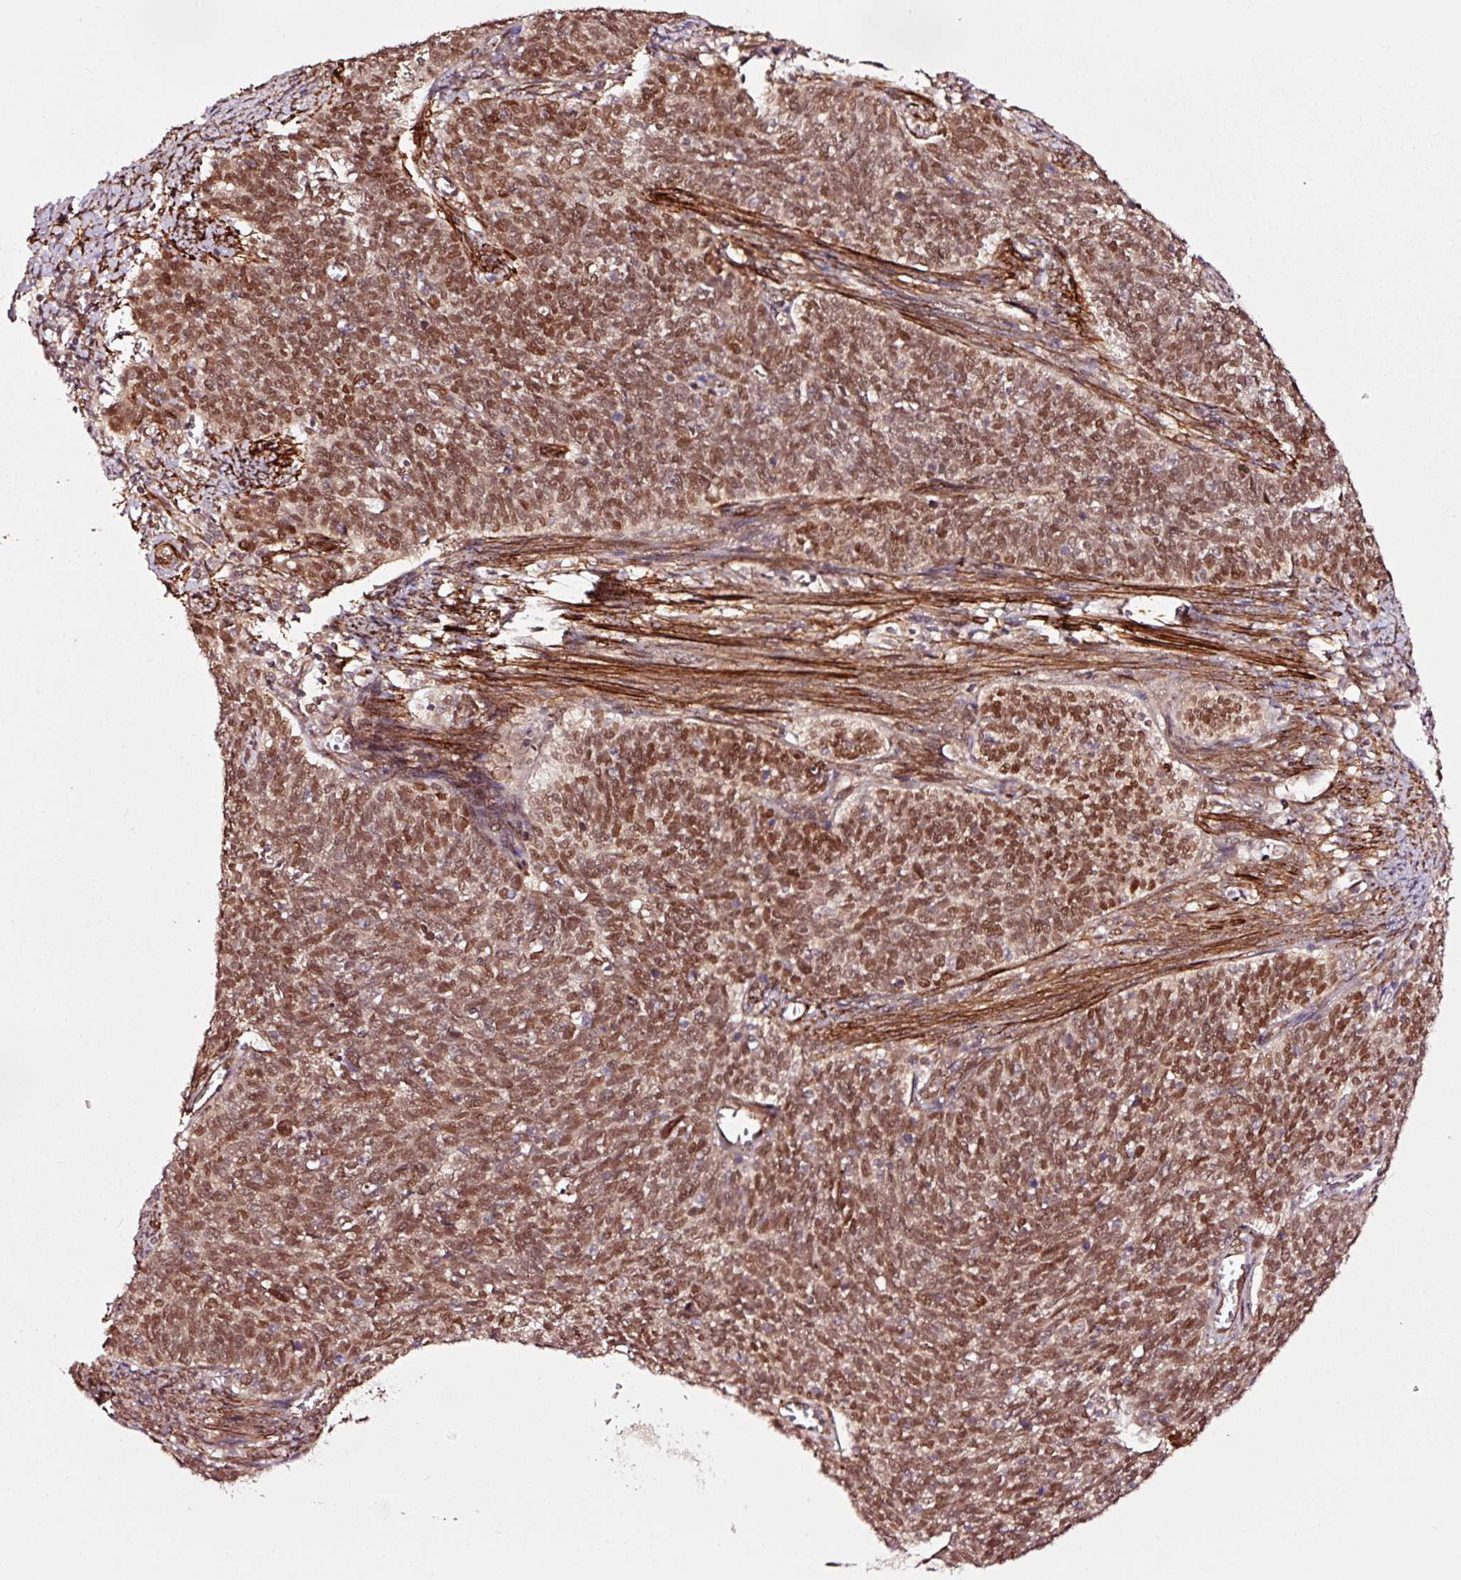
{"staining": {"intensity": "moderate", "quantity": ">75%", "location": "nuclear"}, "tissue": "cervical cancer", "cell_type": "Tumor cells", "image_type": "cancer", "snomed": [{"axis": "morphology", "description": "Squamous cell carcinoma, NOS"}, {"axis": "topography", "description": "Cervix"}], "caption": "This image displays cervical squamous cell carcinoma stained with immunohistochemistry to label a protein in brown. The nuclear of tumor cells show moderate positivity for the protein. Nuclei are counter-stained blue.", "gene": "TPM1", "patient": {"sex": "female", "age": 39}}